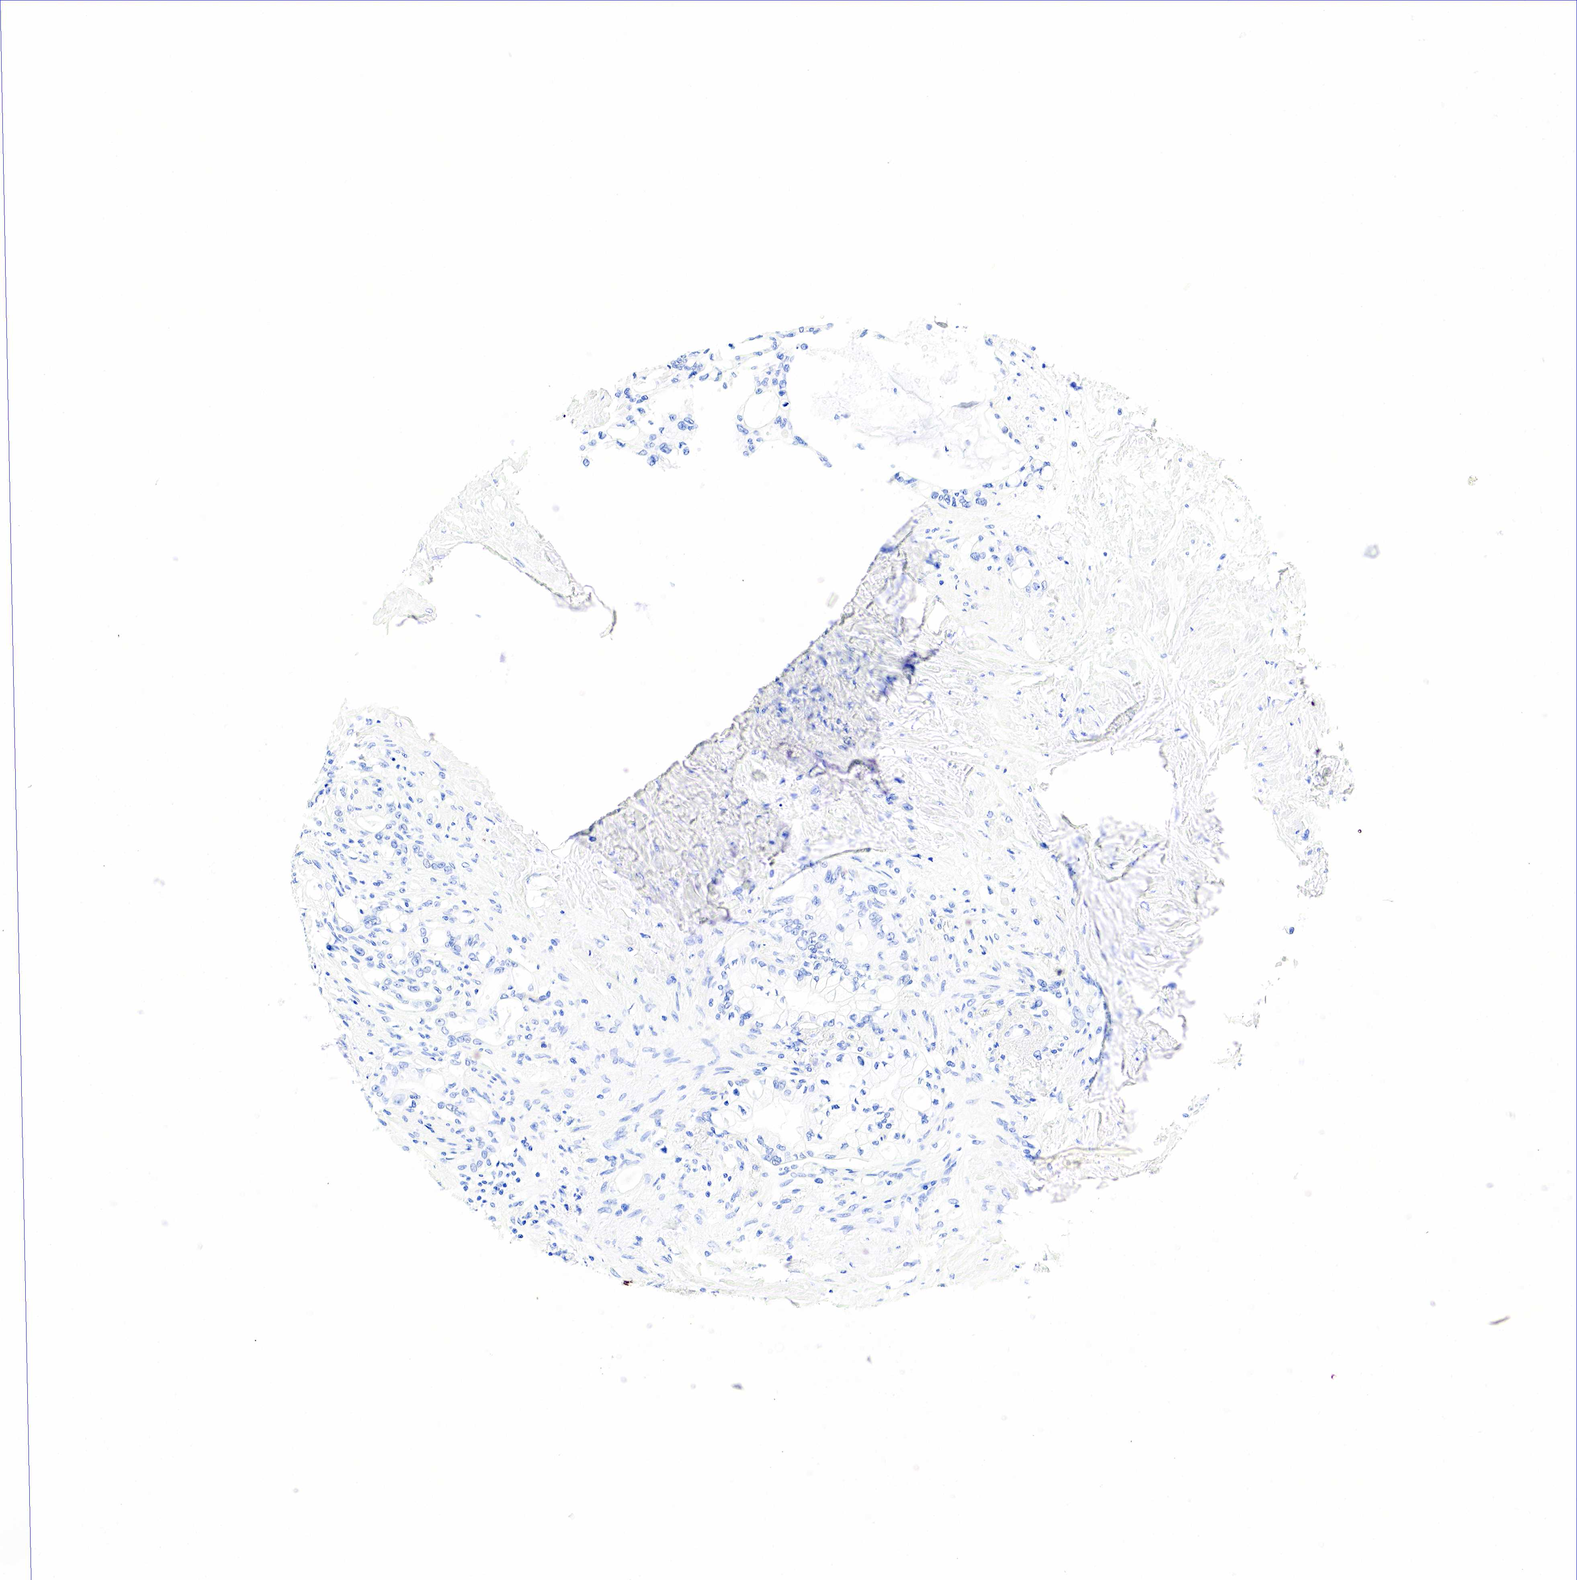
{"staining": {"intensity": "moderate", "quantity": "<25%", "location": "cytoplasmic/membranous"}, "tissue": "pancreatic cancer", "cell_type": "Tumor cells", "image_type": "cancer", "snomed": [{"axis": "morphology", "description": "Adenocarcinoma, NOS"}, {"axis": "topography", "description": "Pancreas"}], "caption": "Immunohistochemistry of human pancreatic cancer (adenocarcinoma) shows low levels of moderate cytoplasmic/membranous positivity in approximately <25% of tumor cells.", "gene": "CHGA", "patient": {"sex": "female", "age": 70}}